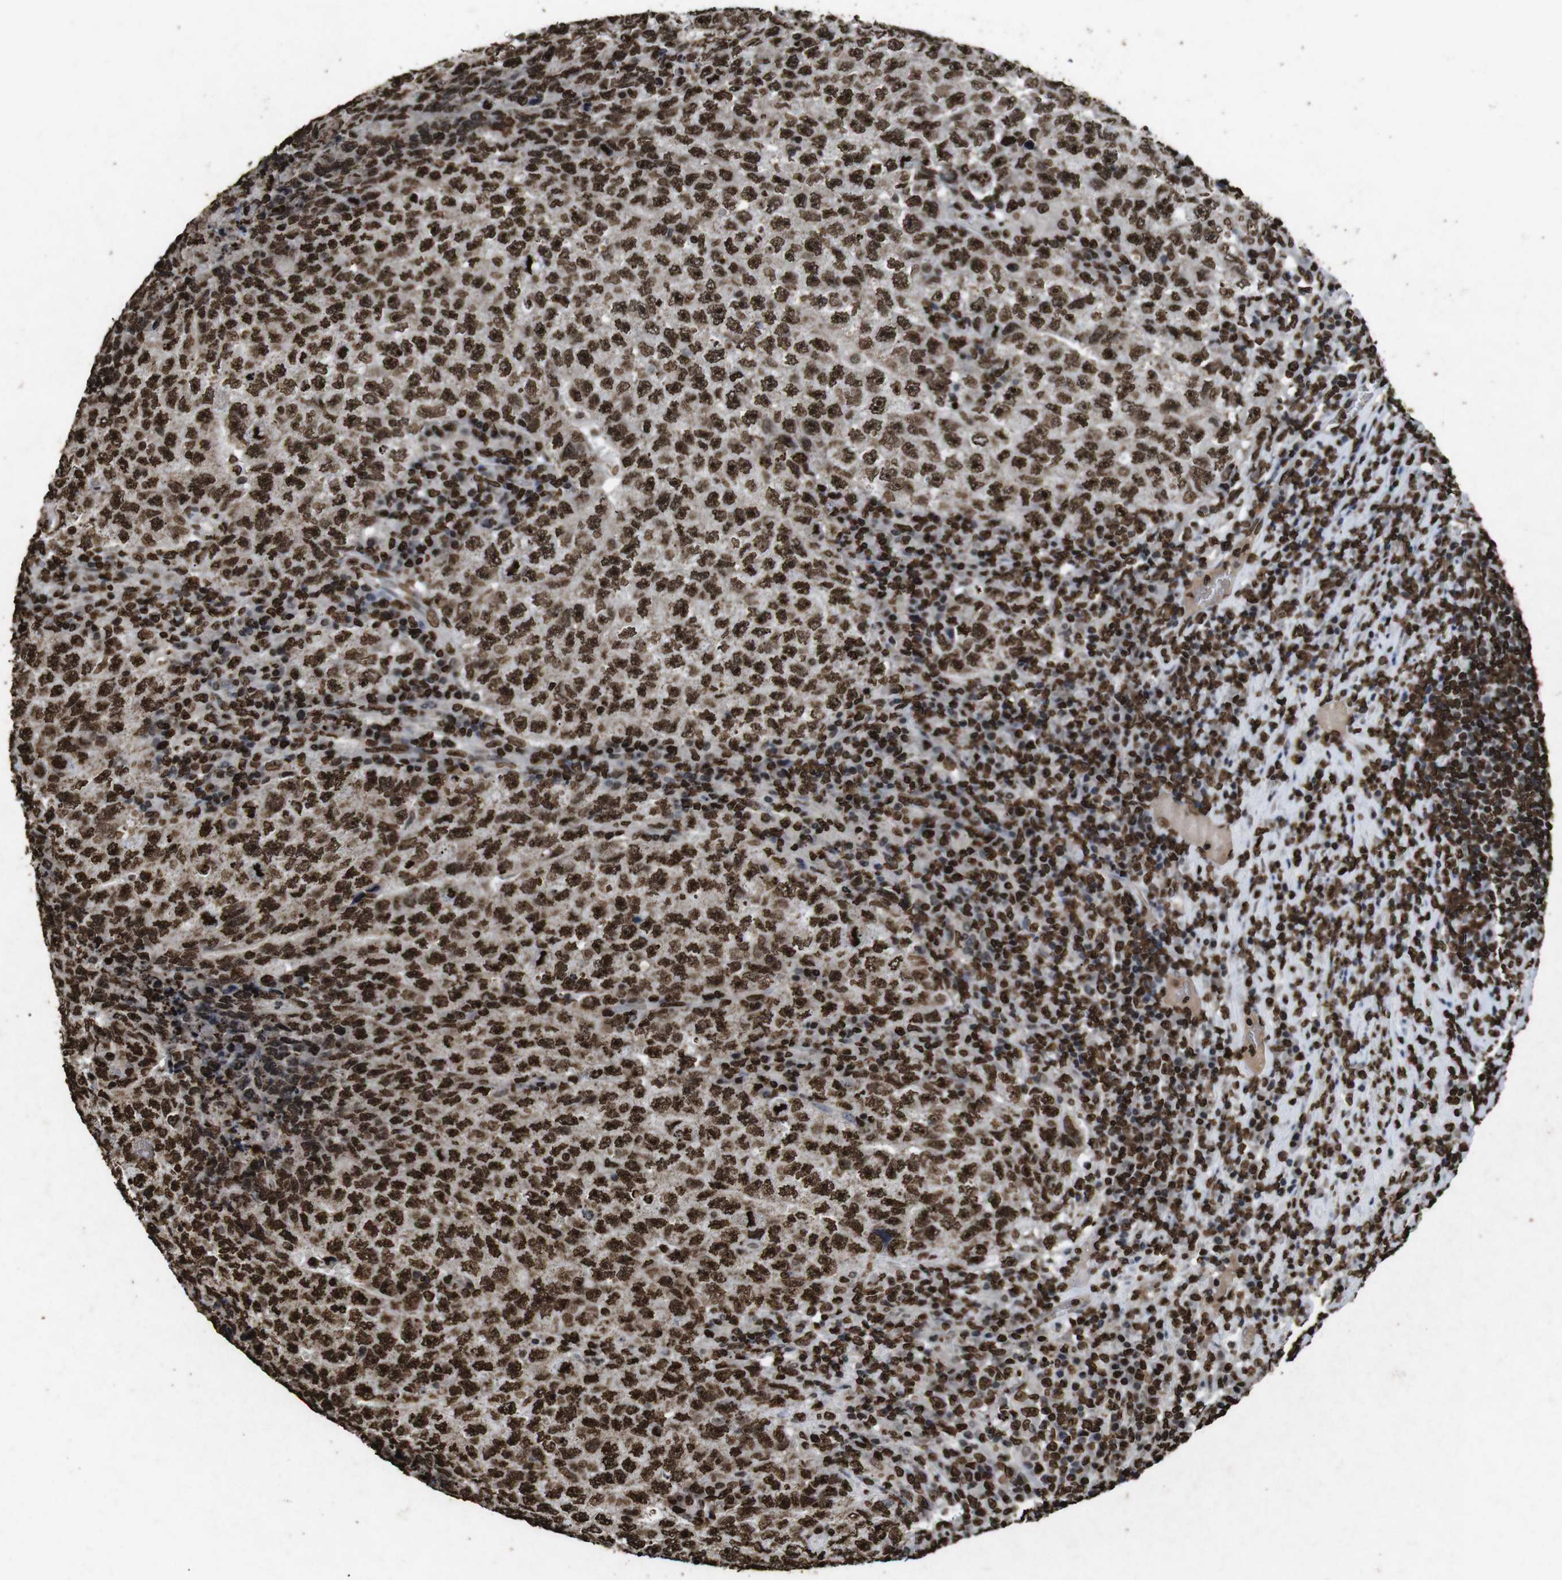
{"staining": {"intensity": "strong", "quantity": ">75%", "location": "nuclear"}, "tissue": "testis cancer", "cell_type": "Tumor cells", "image_type": "cancer", "snomed": [{"axis": "morphology", "description": "Necrosis, NOS"}, {"axis": "morphology", "description": "Carcinoma, Embryonal, NOS"}, {"axis": "topography", "description": "Testis"}], "caption": "Strong nuclear protein positivity is present in approximately >75% of tumor cells in testis embryonal carcinoma.", "gene": "MDM2", "patient": {"sex": "male", "age": 19}}